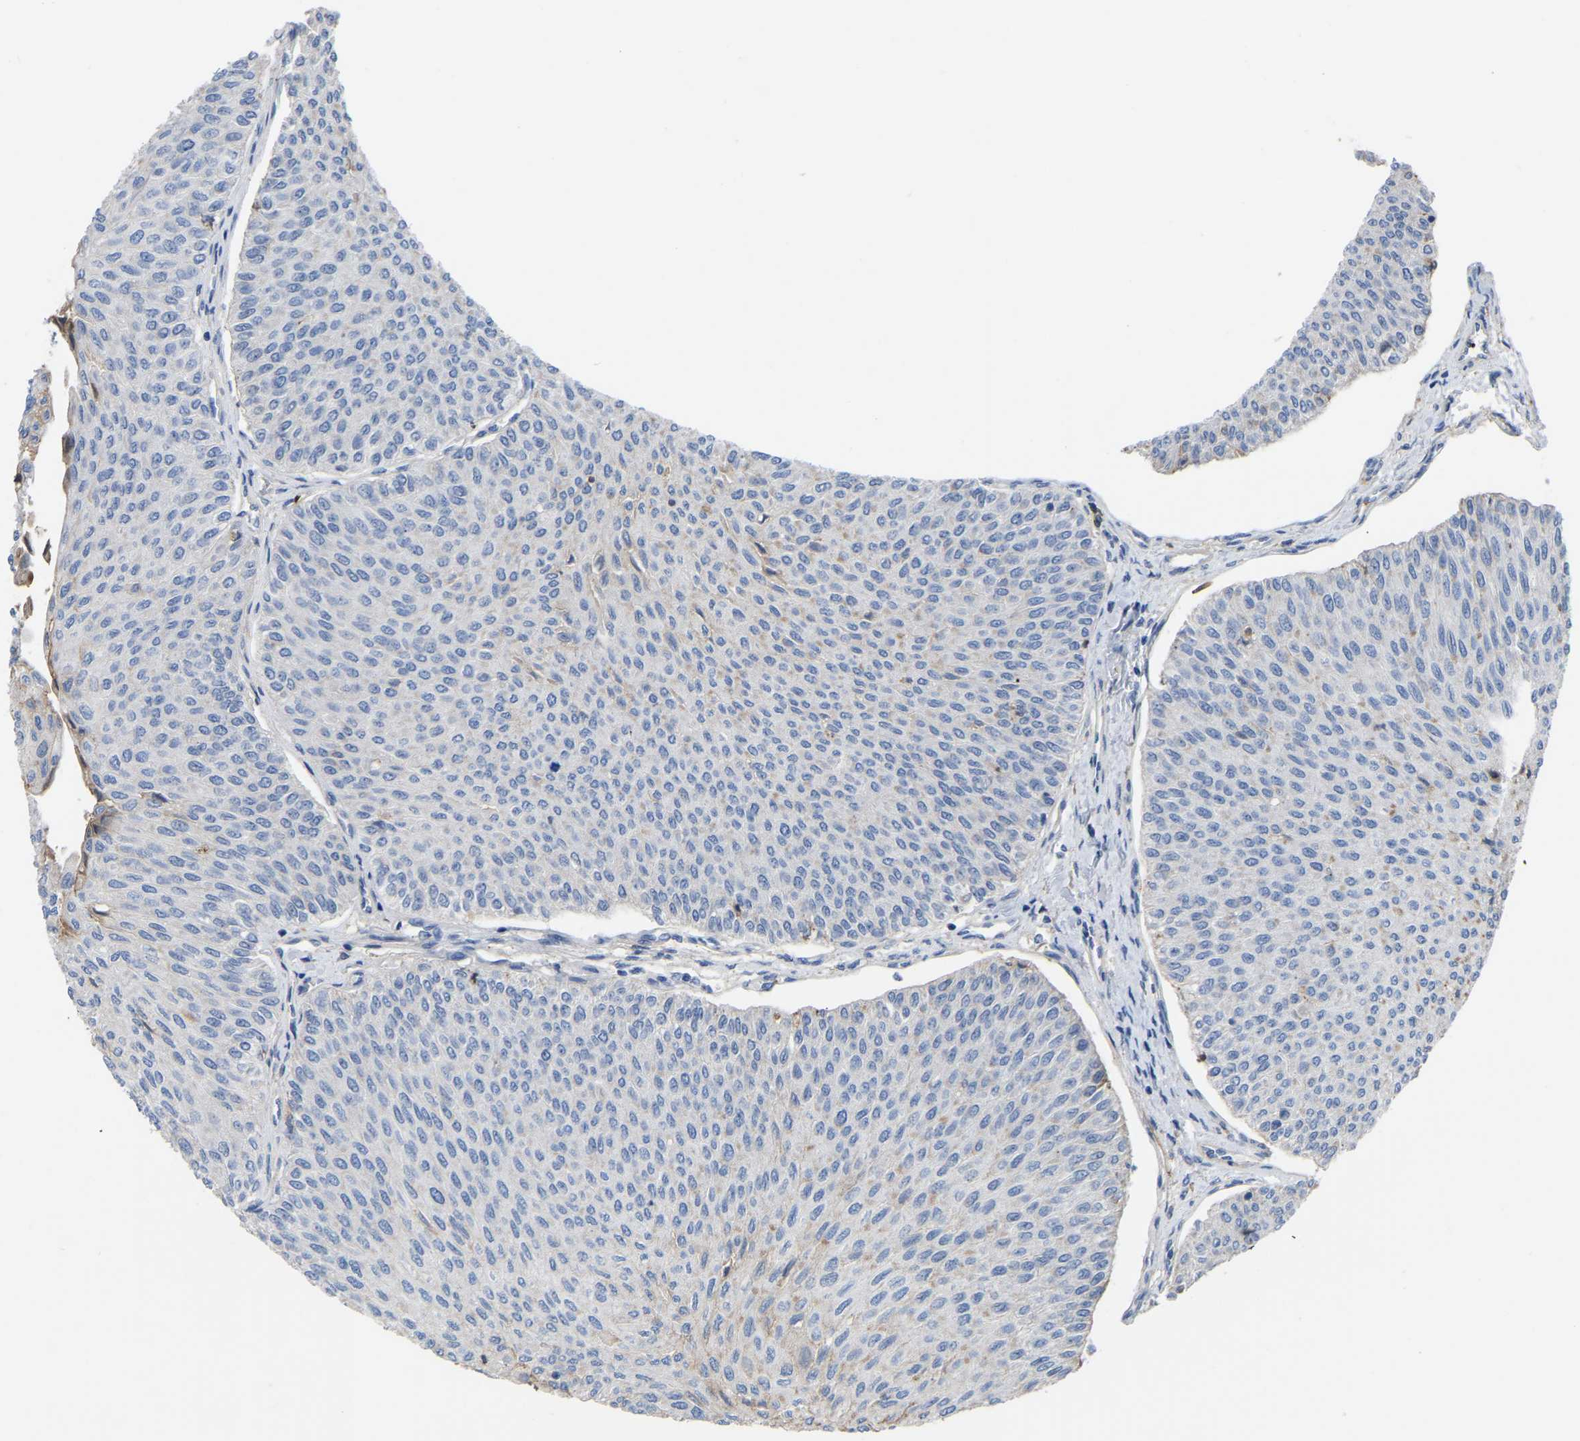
{"staining": {"intensity": "moderate", "quantity": "<25%", "location": "cytoplasmic/membranous"}, "tissue": "urothelial cancer", "cell_type": "Tumor cells", "image_type": "cancer", "snomed": [{"axis": "morphology", "description": "Urothelial carcinoma, Low grade"}, {"axis": "topography", "description": "Urinary bladder"}], "caption": "Immunohistochemical staining of human urothelial cancer displays low levels of moderate cytoplasmic/membranous protein expression in approximately <25% of tumor cells.", "gene": "ZNF449", "patient": {"sex": "male", "age": 78}}